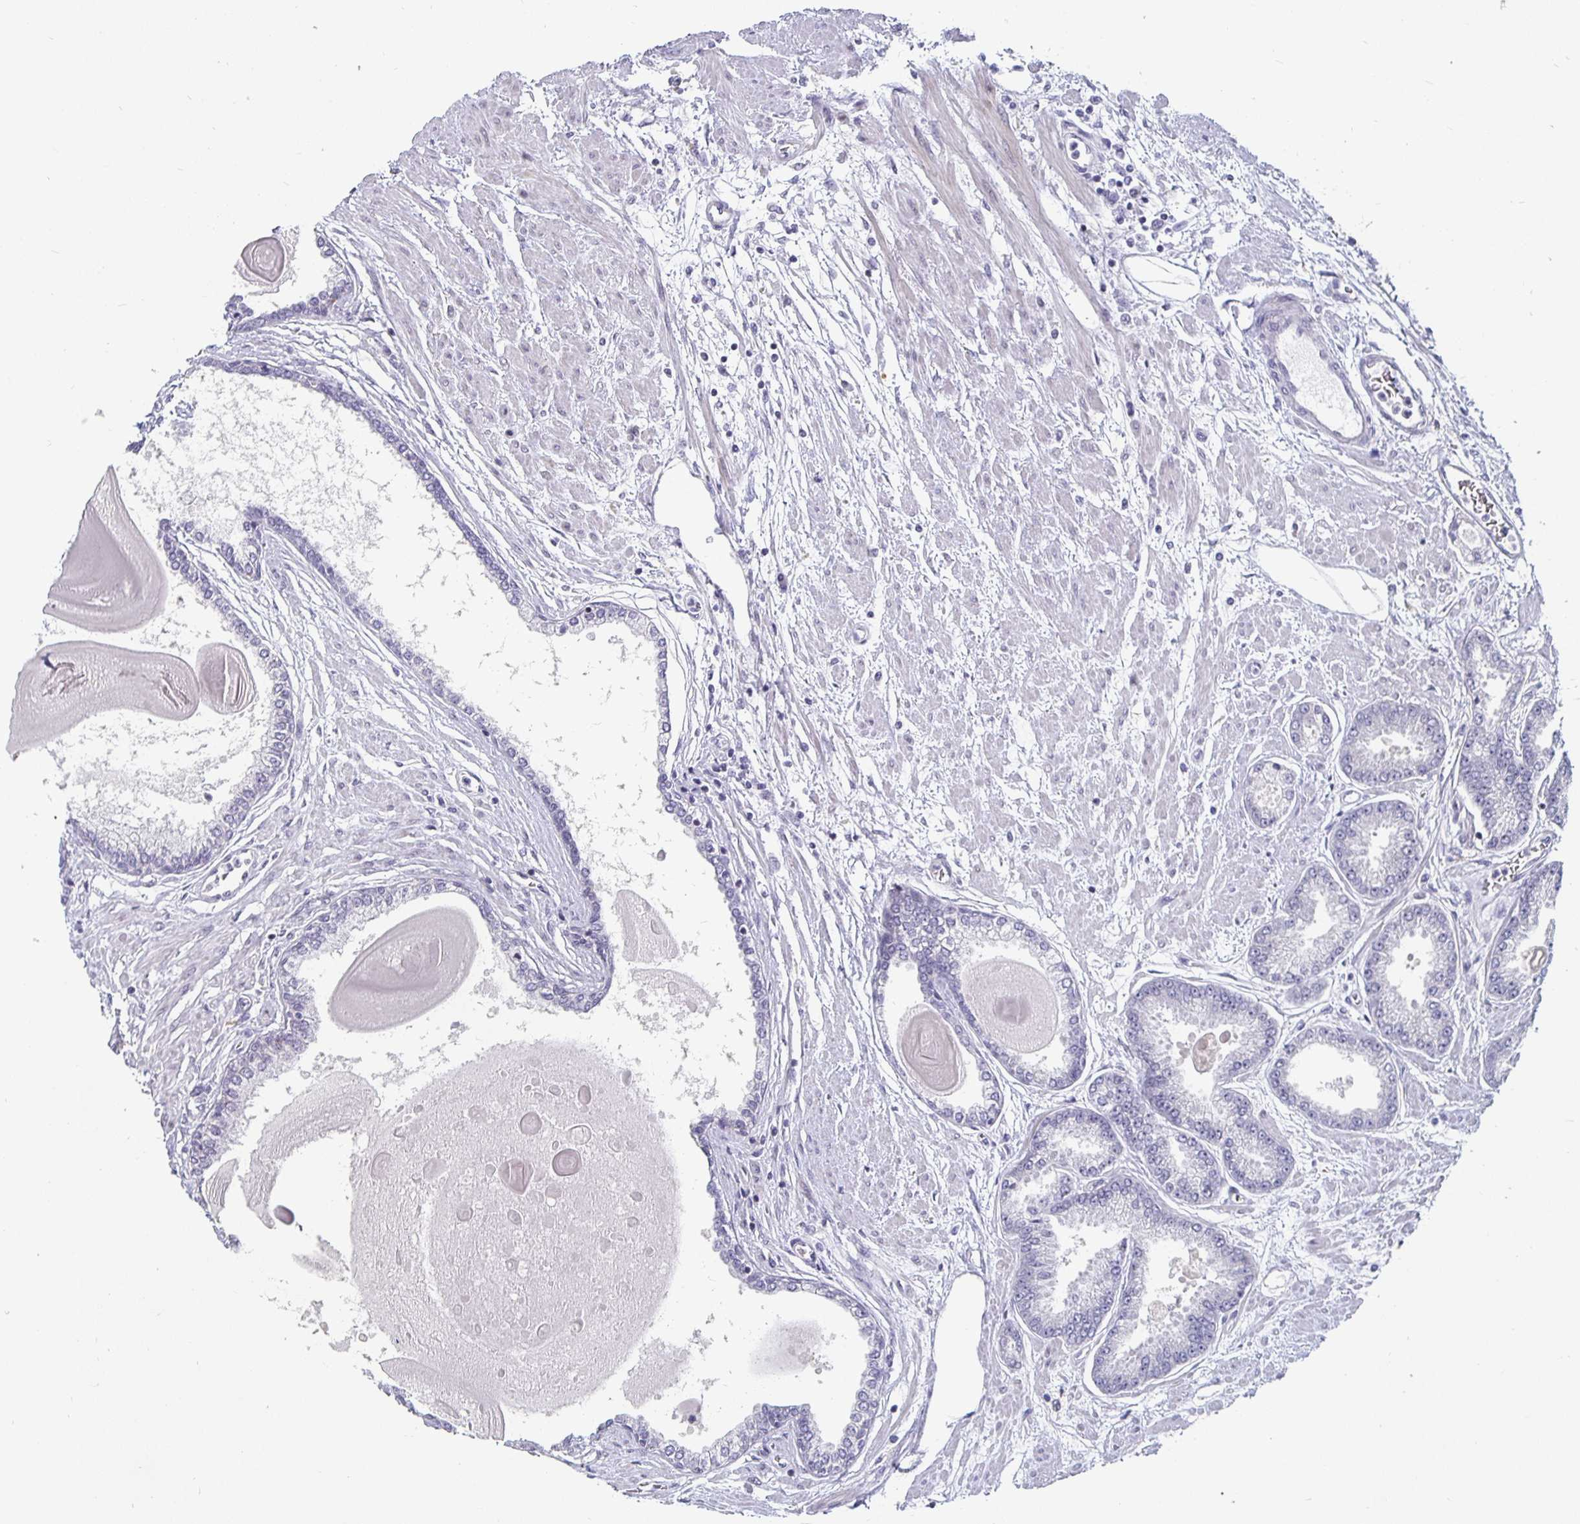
{"staining": {"intensity": "negative", "quantity": "none", "location": "none"}, "tissue": "prostate cancer", "cell_type": "Tumor cells", "image_type": "cancer", "snomed": [{"axis": "morphology", "description": "Adenocarcinoma, Low grade"}, {"axis": "topography", "description": "Prostate"}], "caption": "This is a histopathology image of immunohistochemistry (IHC) staining of prostate low-grade adenocarcinoma, which shows no positivity in tumor cells.", "gene": "S100G", "patient": {"sex": "male", "age": 67}}